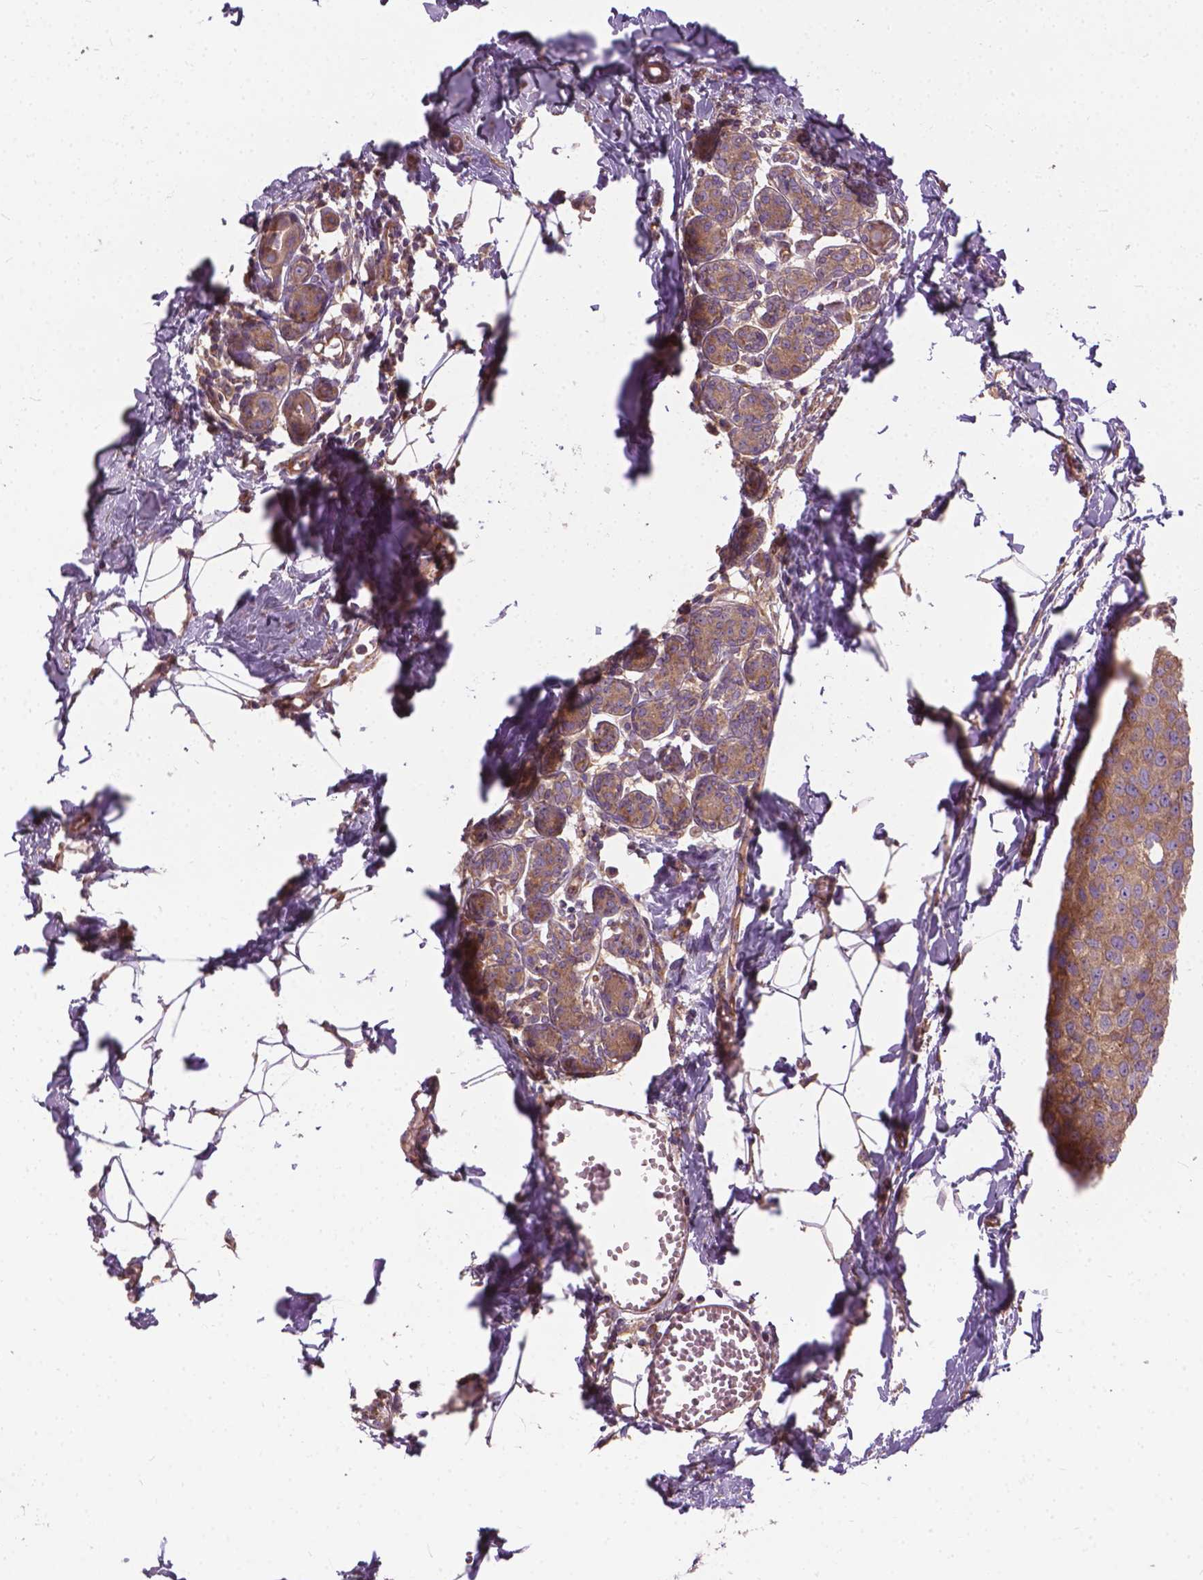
{"staining": {"intensity": "weak", "quantity": ">75%", "location": "cytoplasmic/membranous"}, "tissue": "breast cancer", "cell_type": "Tumor cells", "image_type": "cancer", "snomed": [{"axis": "morphology", "description": "Duct carcinoma"}, {"axis": "topography", "description": "Breast"}], "caption": "Protein staining exhibits weak cytoplasmic/membranous expression in about >75% of tumor cells in breast cancer.", "gene": "MZT1", "patient": {"sex": "female", "age": 38}}